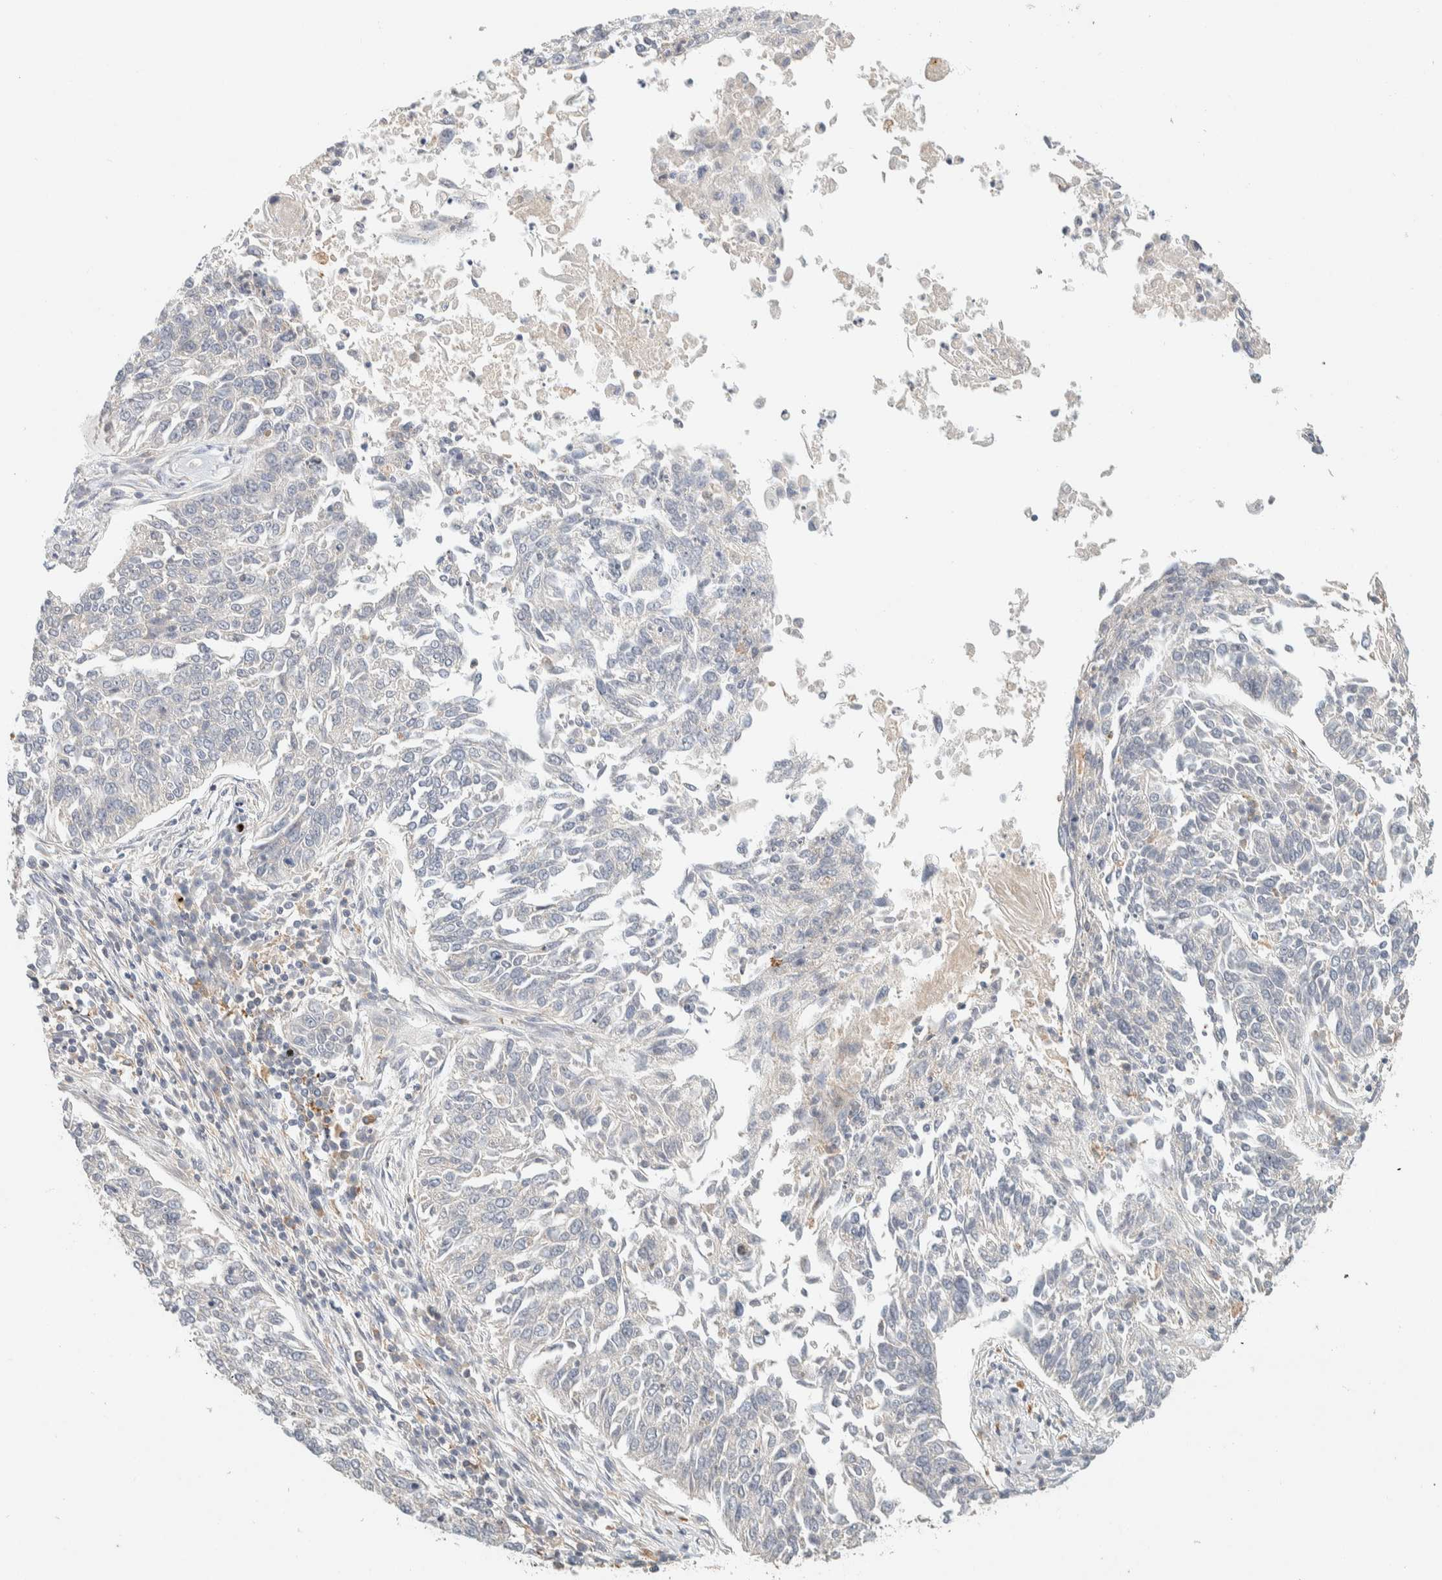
{"staining": {"intensity": "negative", "quantity": "none", "location": "none"}, "tissue": "lung cancer", "cell_type": "Tumor cells", "image_type": "cancer", "snomed": [{"axis": "morphology", "description": "Normal tissue, NOS"}, {"axis": "morphology", "description": "Squamous cell carcinoma, NOS"}, {"axis": "topography", "description": "Cartilage tissue"}, {"axis": "topography", "description": "Bronchus"}, {"axis": "topography", "description": "Lung"}], "caption": "Immunohistochemistry of human lung cancer (squamous cell carcinoma) exhibits no staining in tumor cells. The staining was performed using DAB (3,3'-diaminobenzidine) to visualize the protein expression in brown, while the nuclei were stained in blue with hematoxylin (Magnification: 20x).", "gene": "KIF9", "patient": {"sex": "female", "age": 49}}